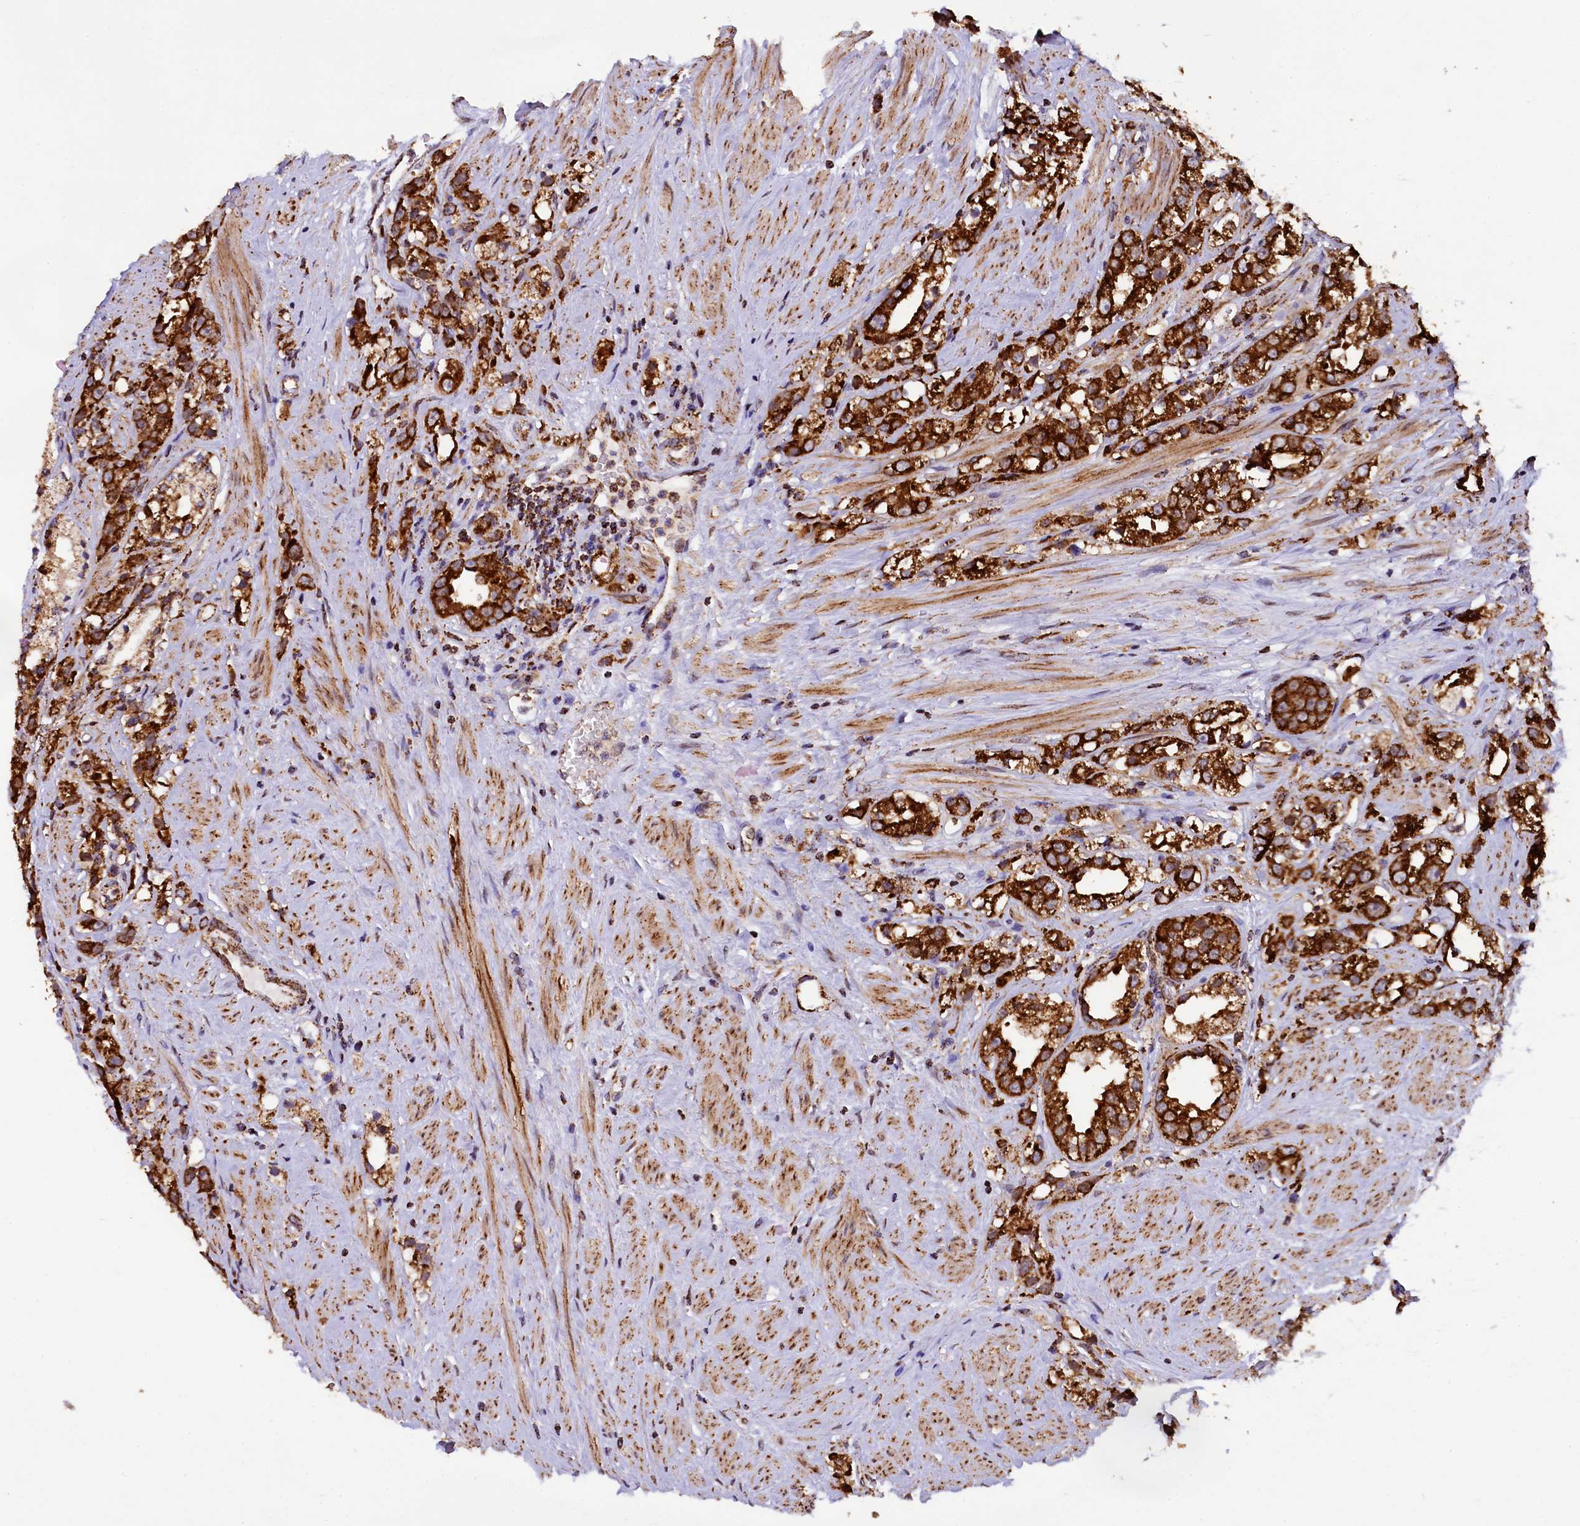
{"staining": {"intensity": "strong", "quantity": ">75%", "location": "cytoplasmic/membranous"}, "tissue": "prostate cancer", "cell_type": "Tumor cells", "image_type": "cancer", "snomed": [{"axis": "morphology", "description": "Adenocarcinoma, NOS"}, {"axis": "topography", "description": "Prostate"}], "caption": "Immunohistochemical staining of prostate adenocarcinoma displays high levels of strong cytoplasmic/membranous protein staining in approximately >75% of tumor cells. Using DAB (brown) and hematoxylin (blue) stains, captured at high magnification using brightfield microscopy.", "gene": "KLC2", "patient": {"sex": "male", "age": 79}}